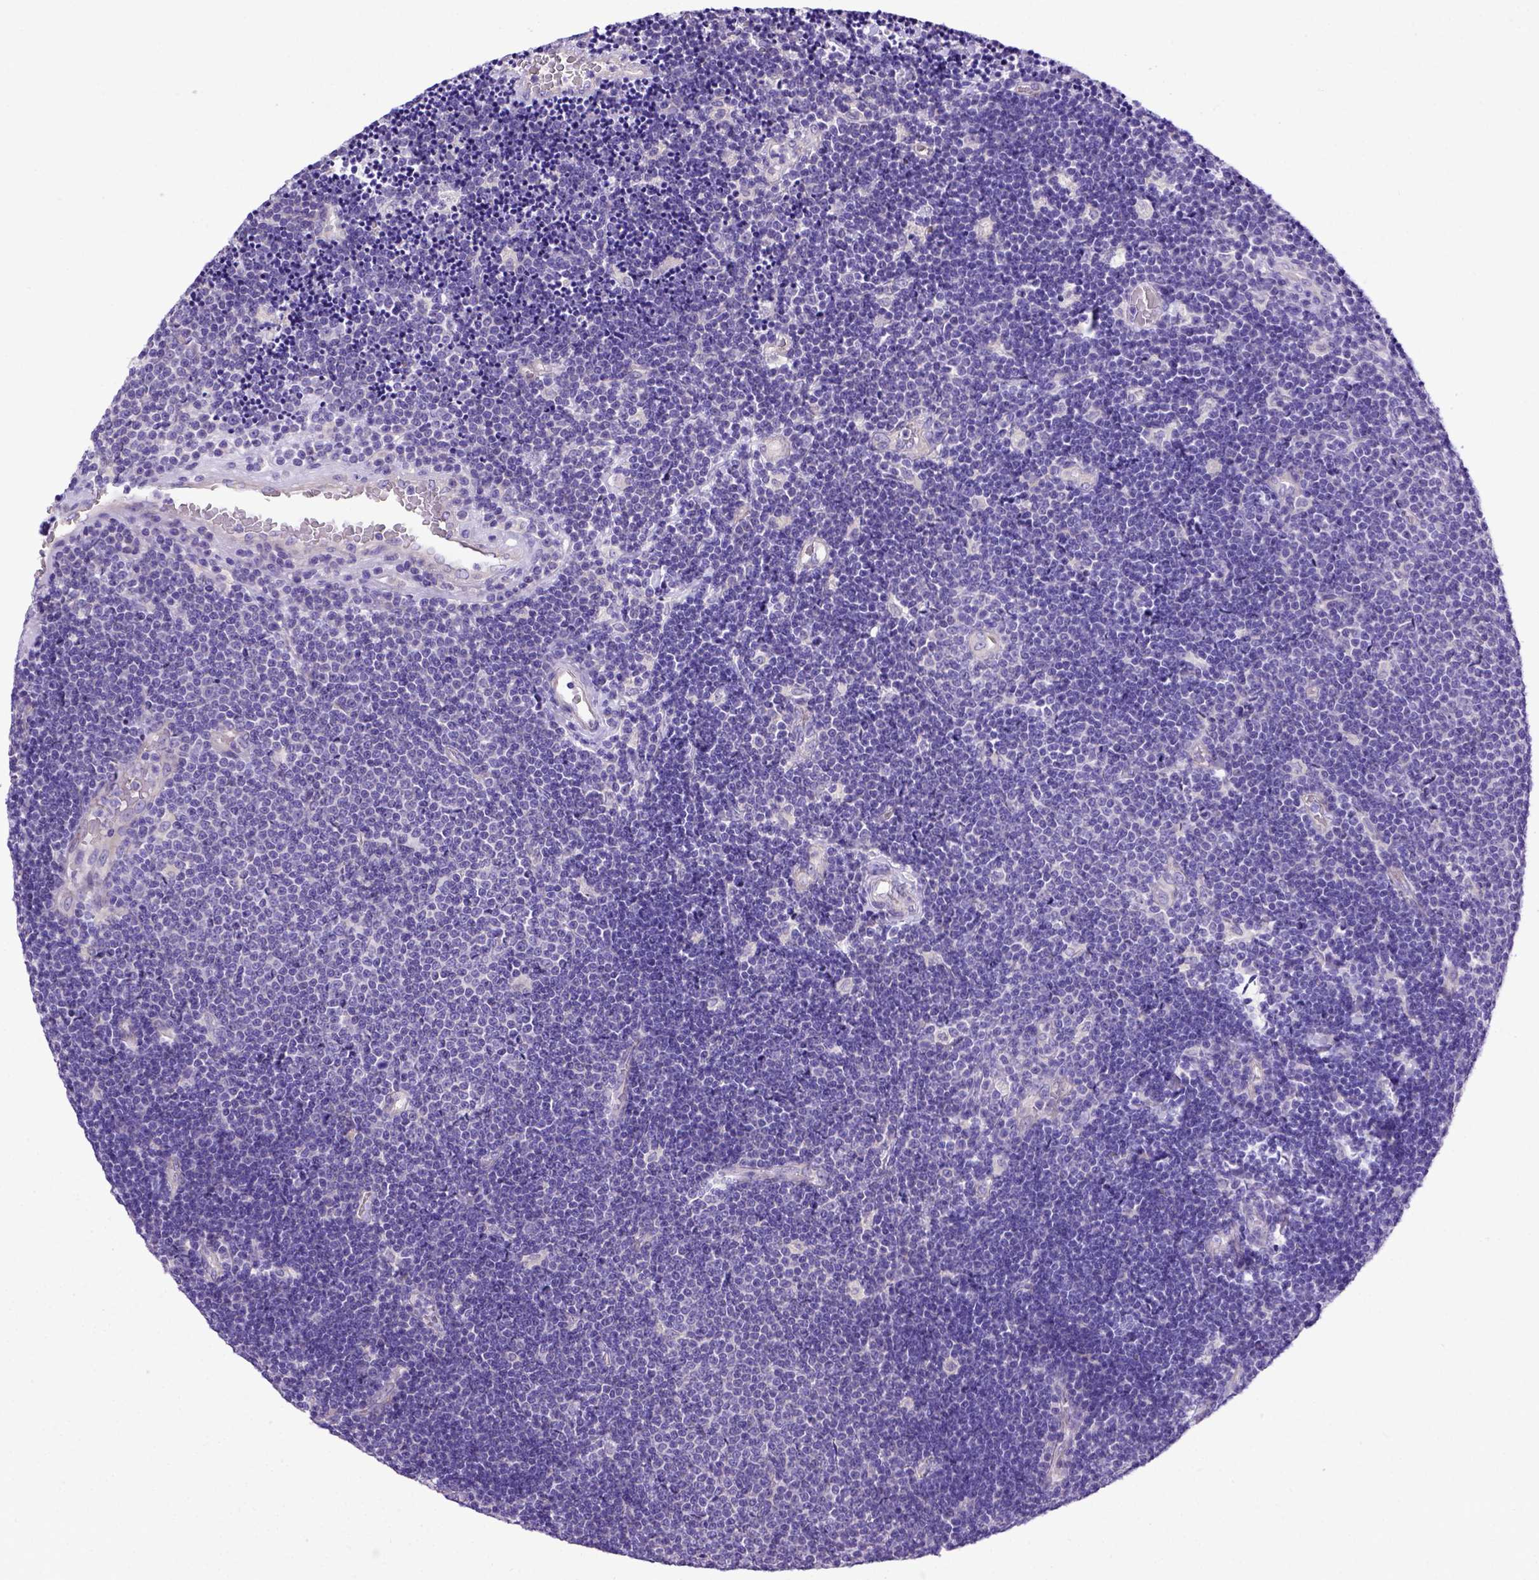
{"staining": {"intensity": "negative", "quantity": "none", "location": "none"}, "tissue": "lymphoma", "cell_type": "Tumor cells", "image_type": "cancer", "snomed": [{"axis": "morphology", "description": "Malignant lymphoma, non-Hodgkin's type, Low grade"}, {"axis": "topography", "description": "Brain"}], "caption": "Immunohistochemistry (IHC) micrograph of malignant lymphoma, non-Hodgkin's type (low-grade) stained for a protein (brown), which displays no expression in tumor cells. (Immunohistochemistry, brightfield microscopy, high magnification).", "gene": "ADAM12", "patient": {"sex": "female", "age": 66}}